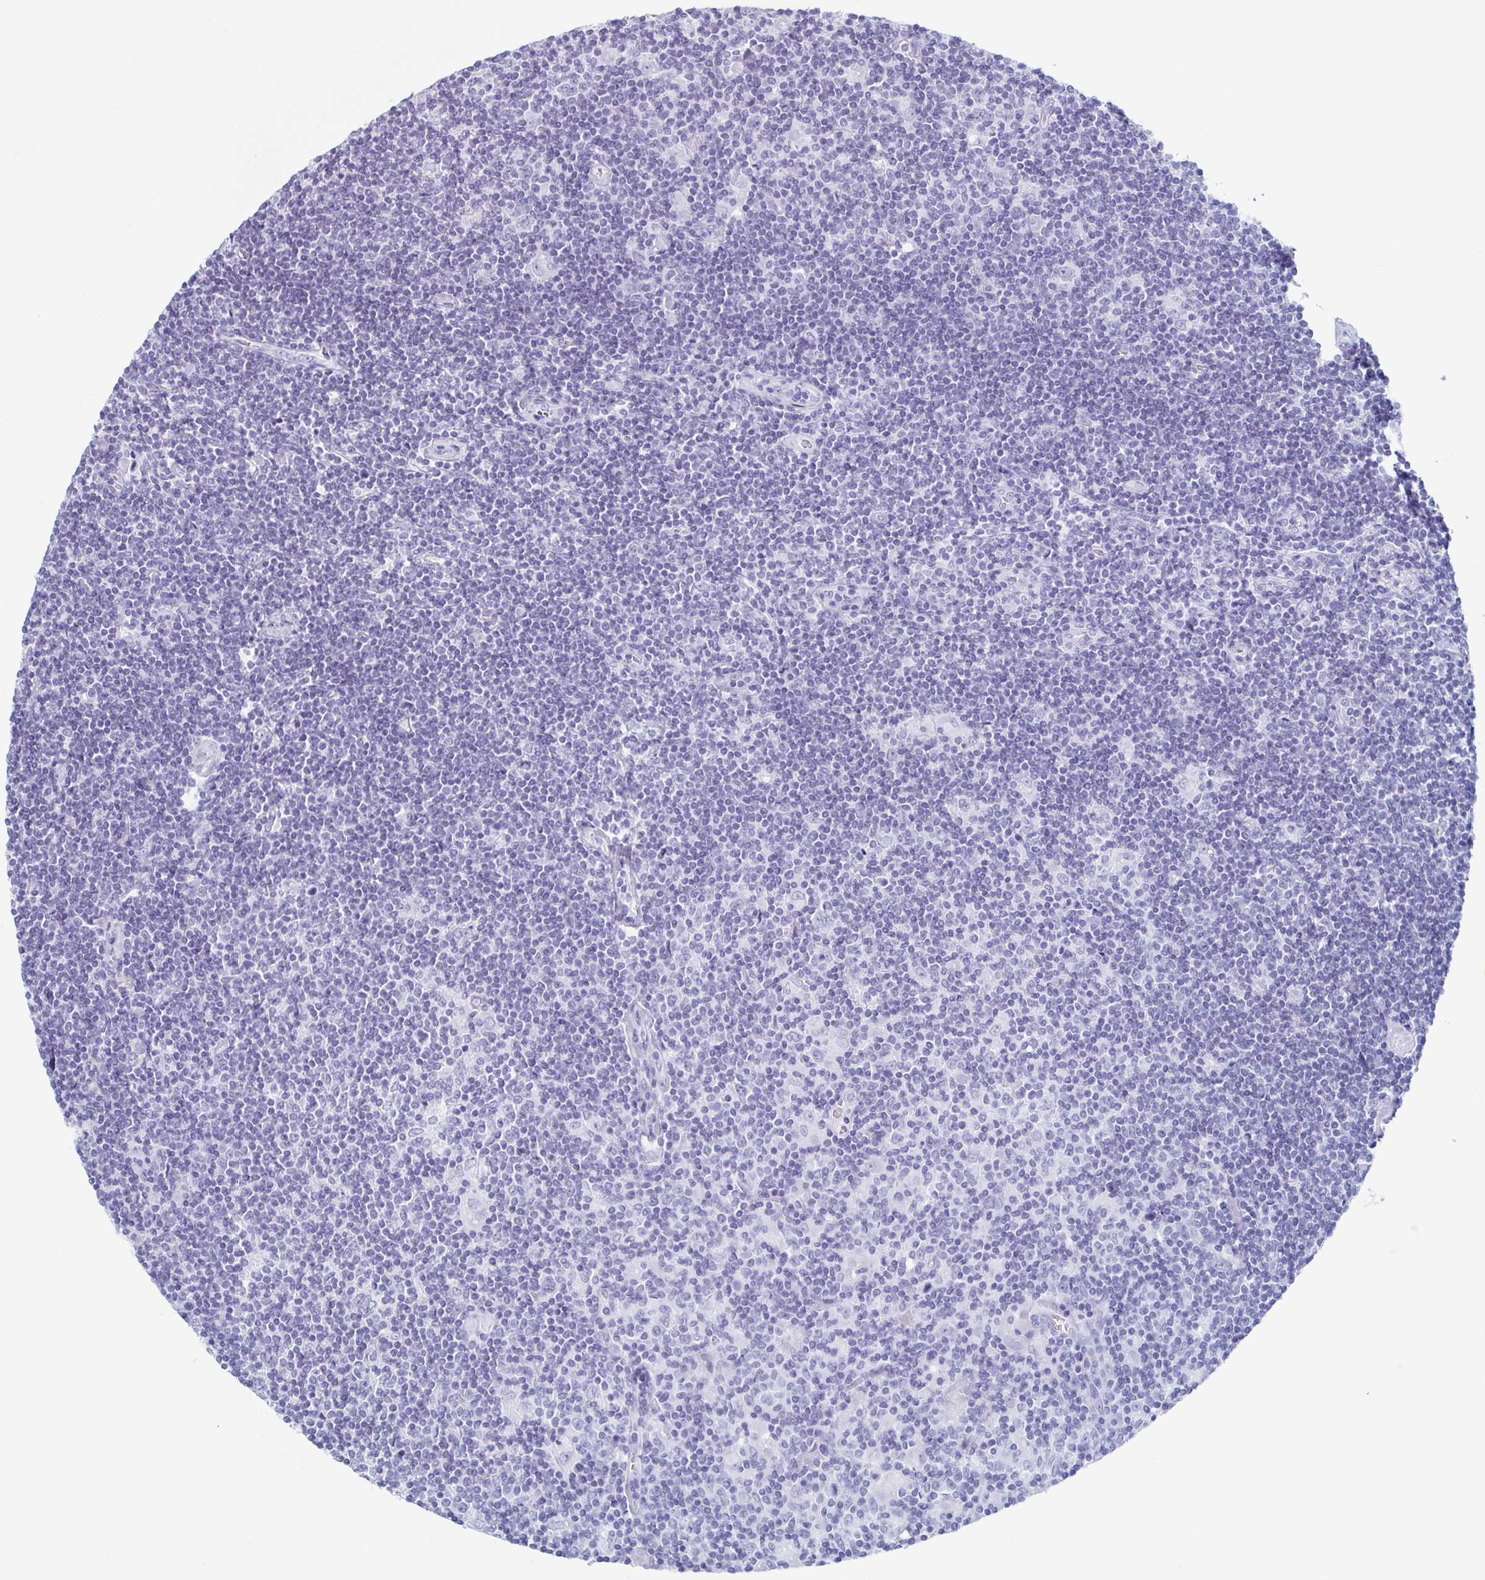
{"staining": {"intensity": "negative", "quantity": "none", "location": "none"}, "tissue": "lymphoma", "cell_type": "Tumor cells", "image_type": "cancer", "snomed": [{"axis": "morphology", "description": "Hodgkin's disease, NOS"}, {"axis": "topography", "description": "Lymph node"}], "caption": "This is an immunohistochemistry (IHC) image of human Hodgkin's disease. There is no positivity in tumor cells.", "gene": "ENKUR", "patient": {"sex": "male", "age": 40}}